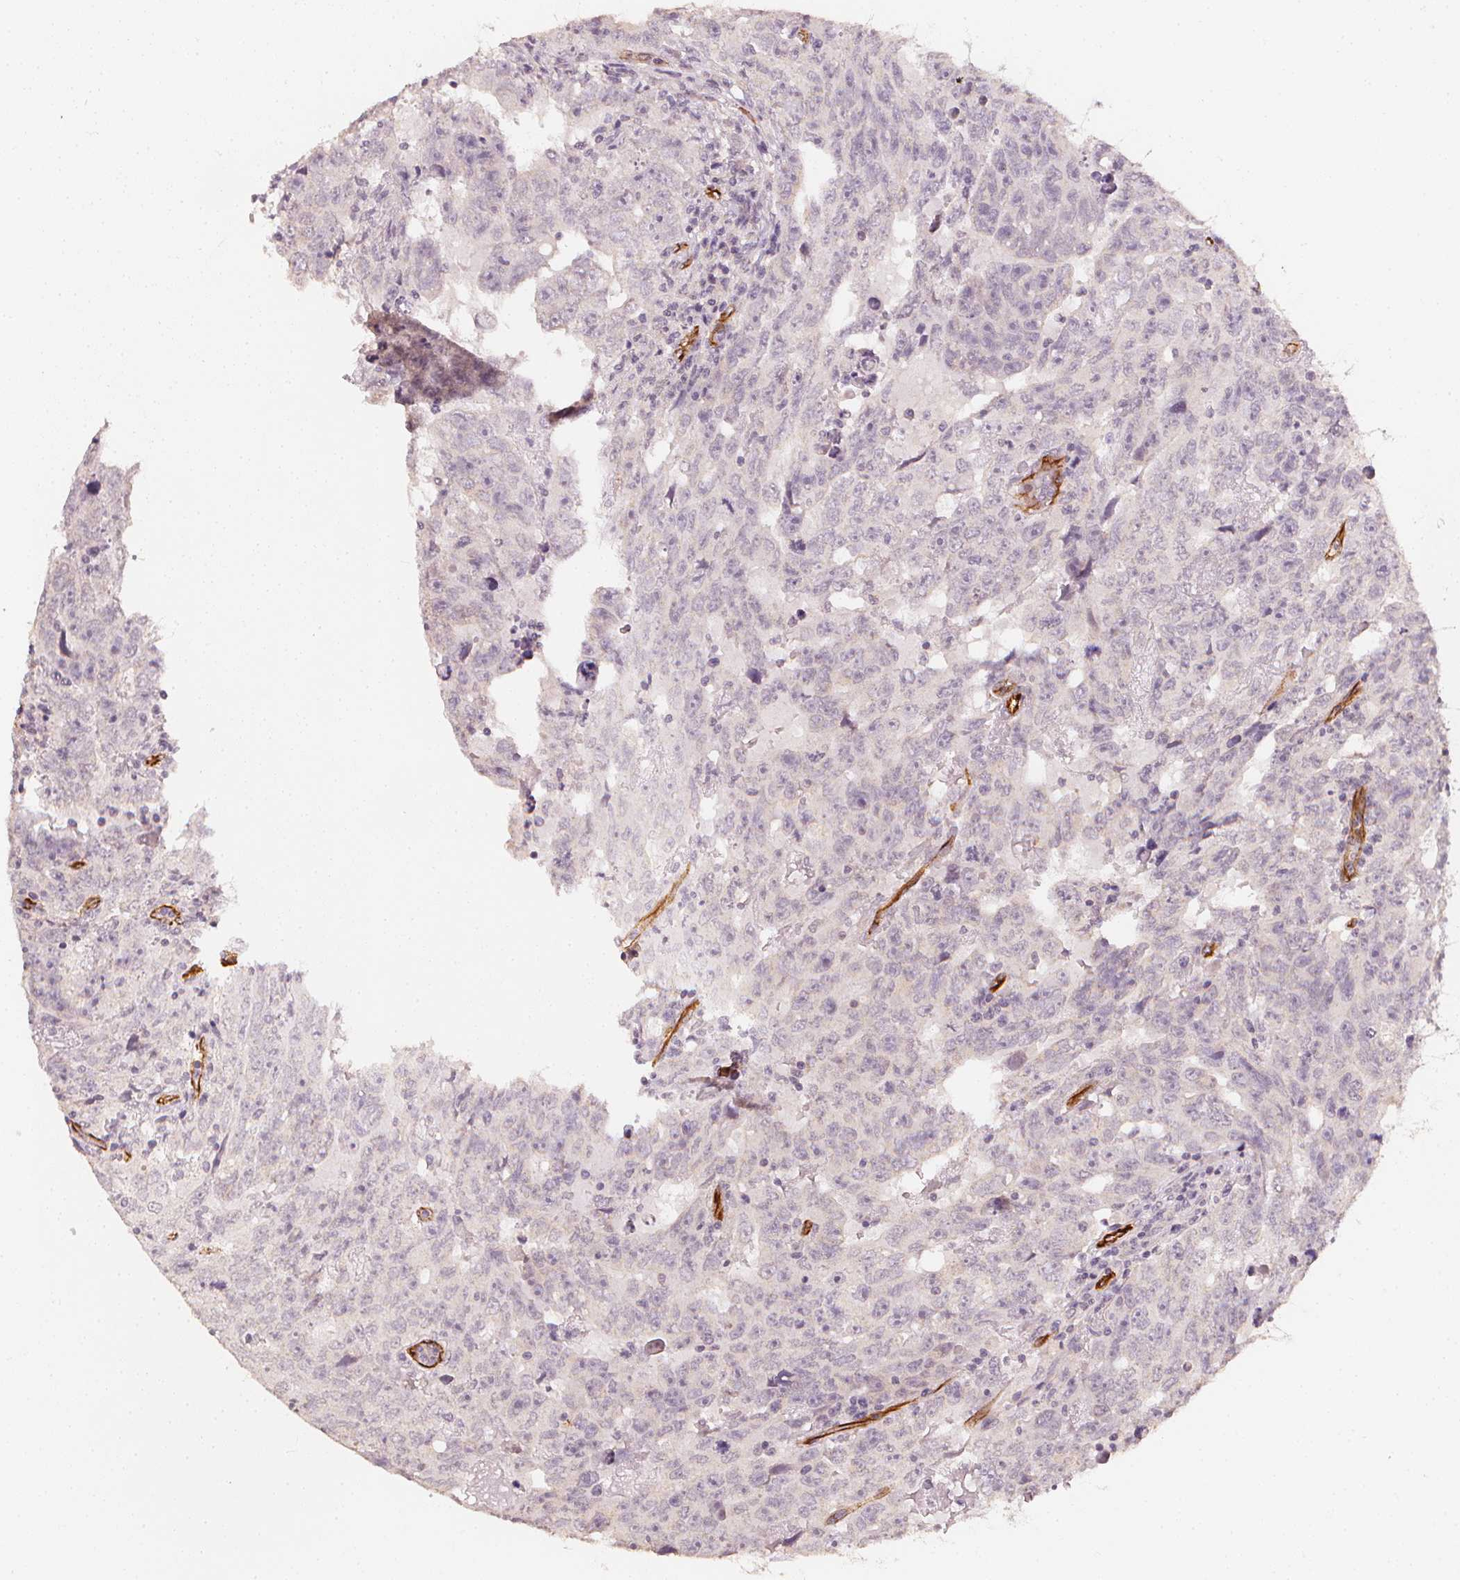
{"staining": {"intensity": "negative", "quantity": "none", "location": "none"}, "tissue": "testis cancer", "cell_type": "Tumor cells", "image_type": "cancer", "snomed": [{"axis": "morphology", "description": "Carcinoma, Embryonal, NOS"}, {"axis": "topography", "description": "Testis"}], "caption": "High power microscopy photomicrograph of an immunohistochemistry (IHC) photomicrograph of testis cancer, revealing no significant expression in tumor cells. (DAB IHC with hematoxylin counter stain).", "gene": "CIB1", "patient": {"sex": "male", "age": 24}}